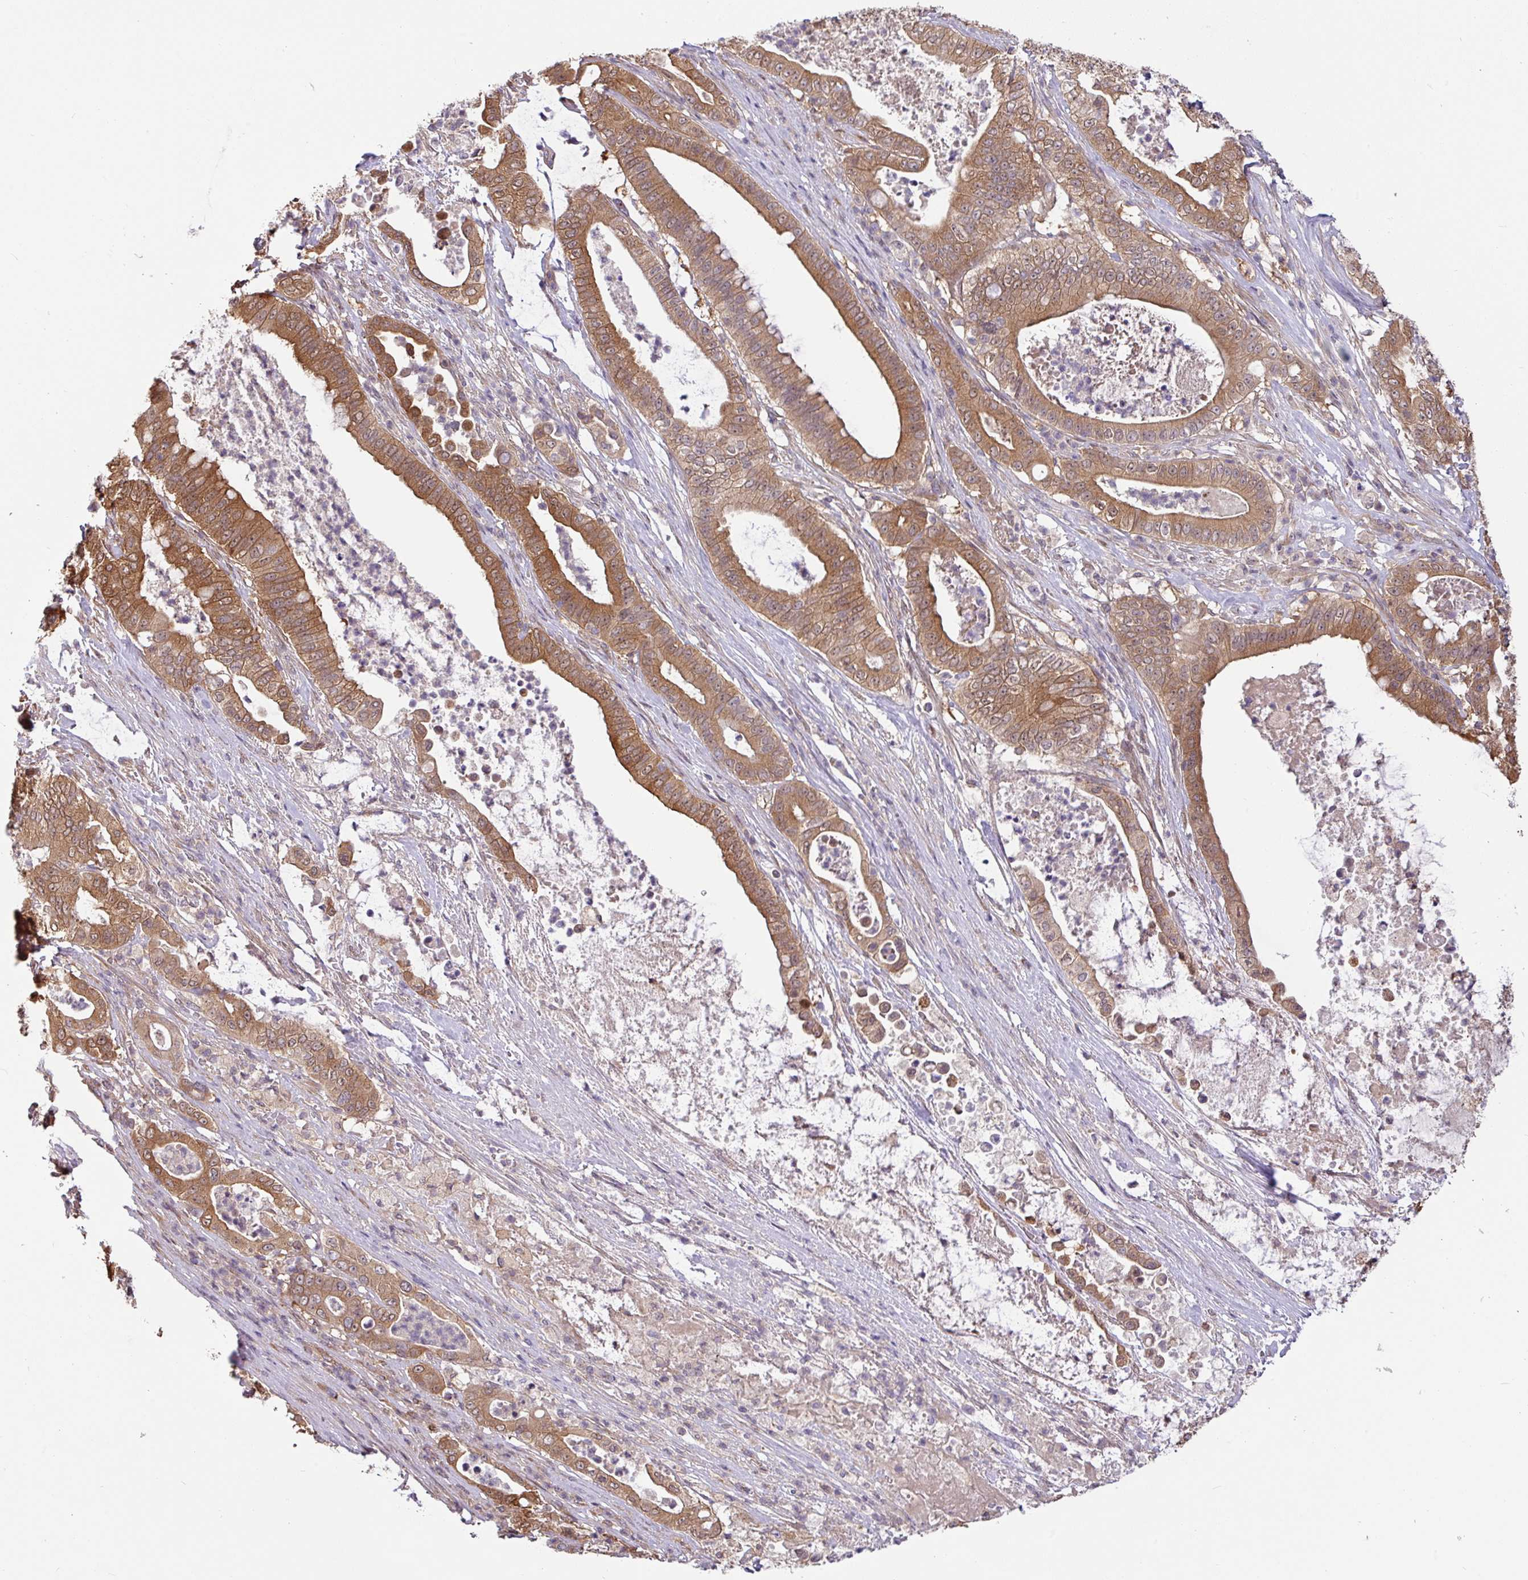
{"staining": {"intensity": "moderate", "quantity": ">75%", "location": "cytoplasmic/membranous"}, "tissue": "pancreatic cancer", "cell_type": "Tumor cells", "image_type": "cancer", "snomed": [{"axis": "morphology", "description": "Adenocarcinoma, NOS"}, {"axis": "topography", "description": "Pancreas"}], "caption": "Protein positivity by immunohistochemistry (IHC) shows moderate cytoplasmic/membranous staining in about >75% of tumor cells in pancreatic adenocarcinoma.", "gene": "SHB", "patient": {"sex": "male", "age": 71}}